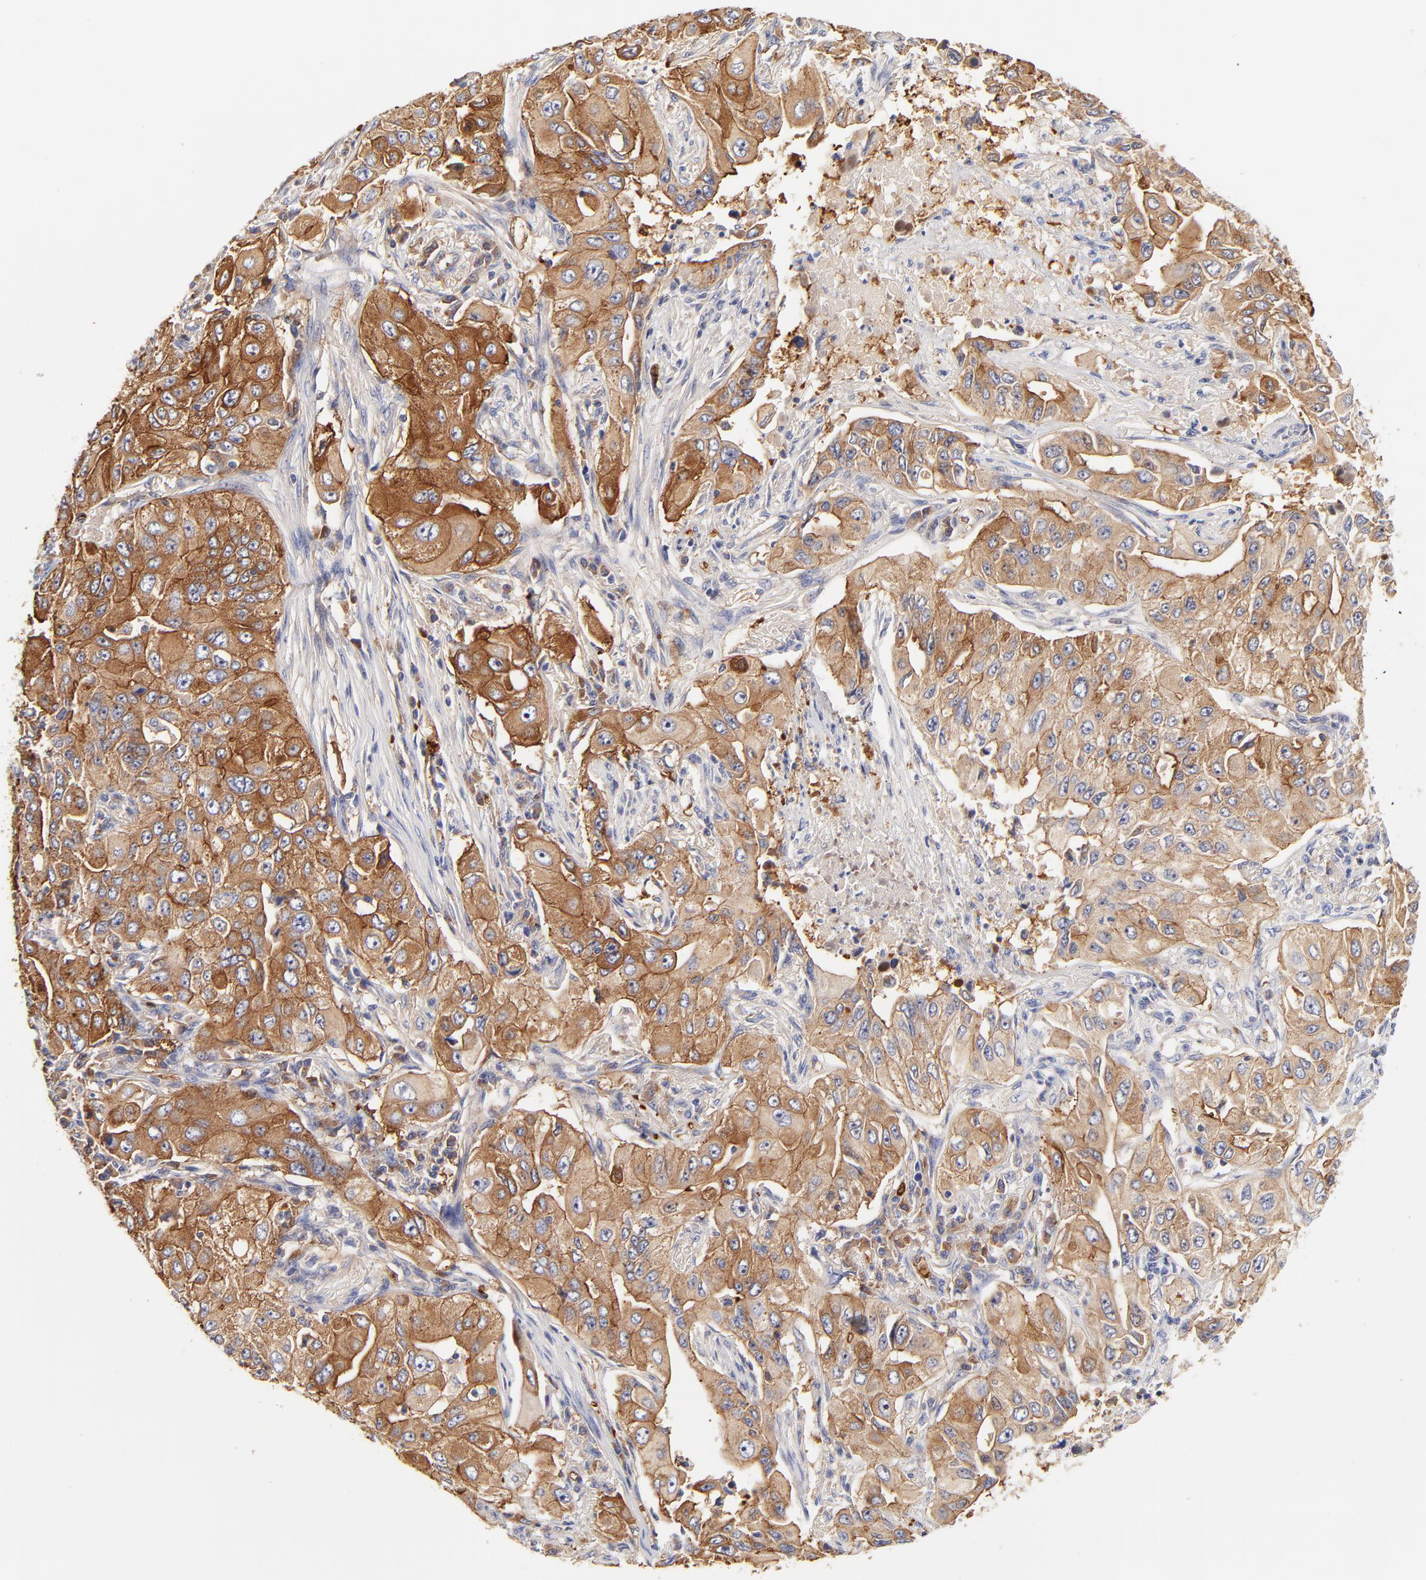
{"staining": {"intensity": "moderate", "quantity": ">75%", "location": "cytoplasmic/membranous"}, "tissue": "lung cancer", "cell_type": "Tumor cells", "image_type": "cancer", "snomed": [{"axis": "morphology", "description": "Adenocarcinoma, NOS"}, {"axis": "topography", "description": "Lung"}], "caption": "Immunohistochemistry photomicrograph of neoplastic tissue: adenocarcinoma (lung) stained using immunohistochemistry displays medium levels of moderate protein expression localized specifically in the cytoplasmic/membranous of tumor cells, appearing as a cytoplasmic/membranous brown color.", "gene": "CD2AP", "patient": {"sex": "male", "age": 84}}